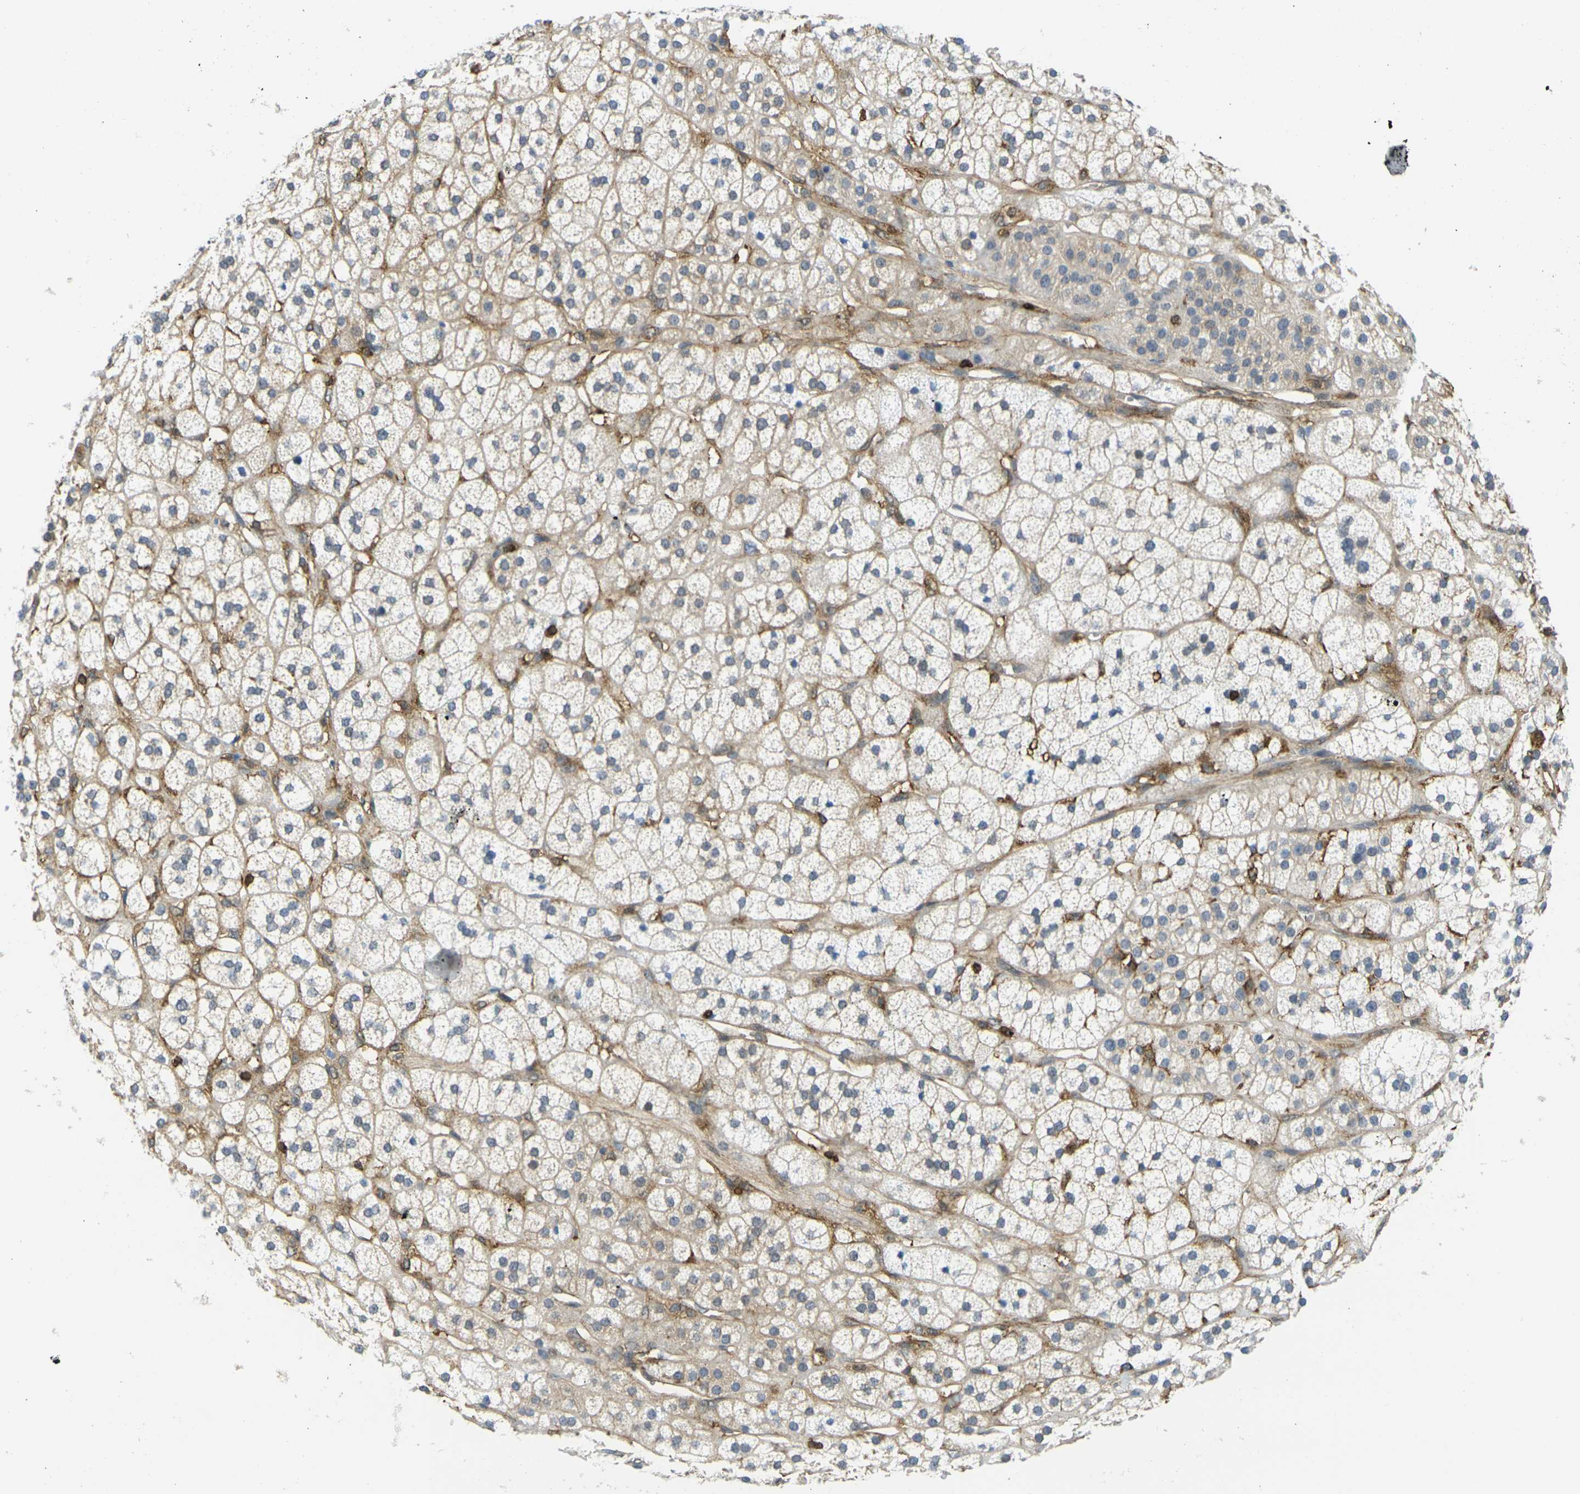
{"staining": {"intensity": "weak", "quantity": "<25%", "location": "cytoplasmic/membranous"}, "tissue": "adrenal gland", "cell_type": "Glandular cells", "image_type": "normal", "snomed": [{"axis": "morphology", "description": "Normal tissue, NOS"}, {"axis": "topography", "description": "Adrenal gland"}], "caption": "Immunohistochemistry (IHC) image of unremarkable adrenal gland stained for a protein (brown), which reveals no positivity in glandular cells.", "gene": "LASP1", "patient": {"sex": "male", "age": 56}}